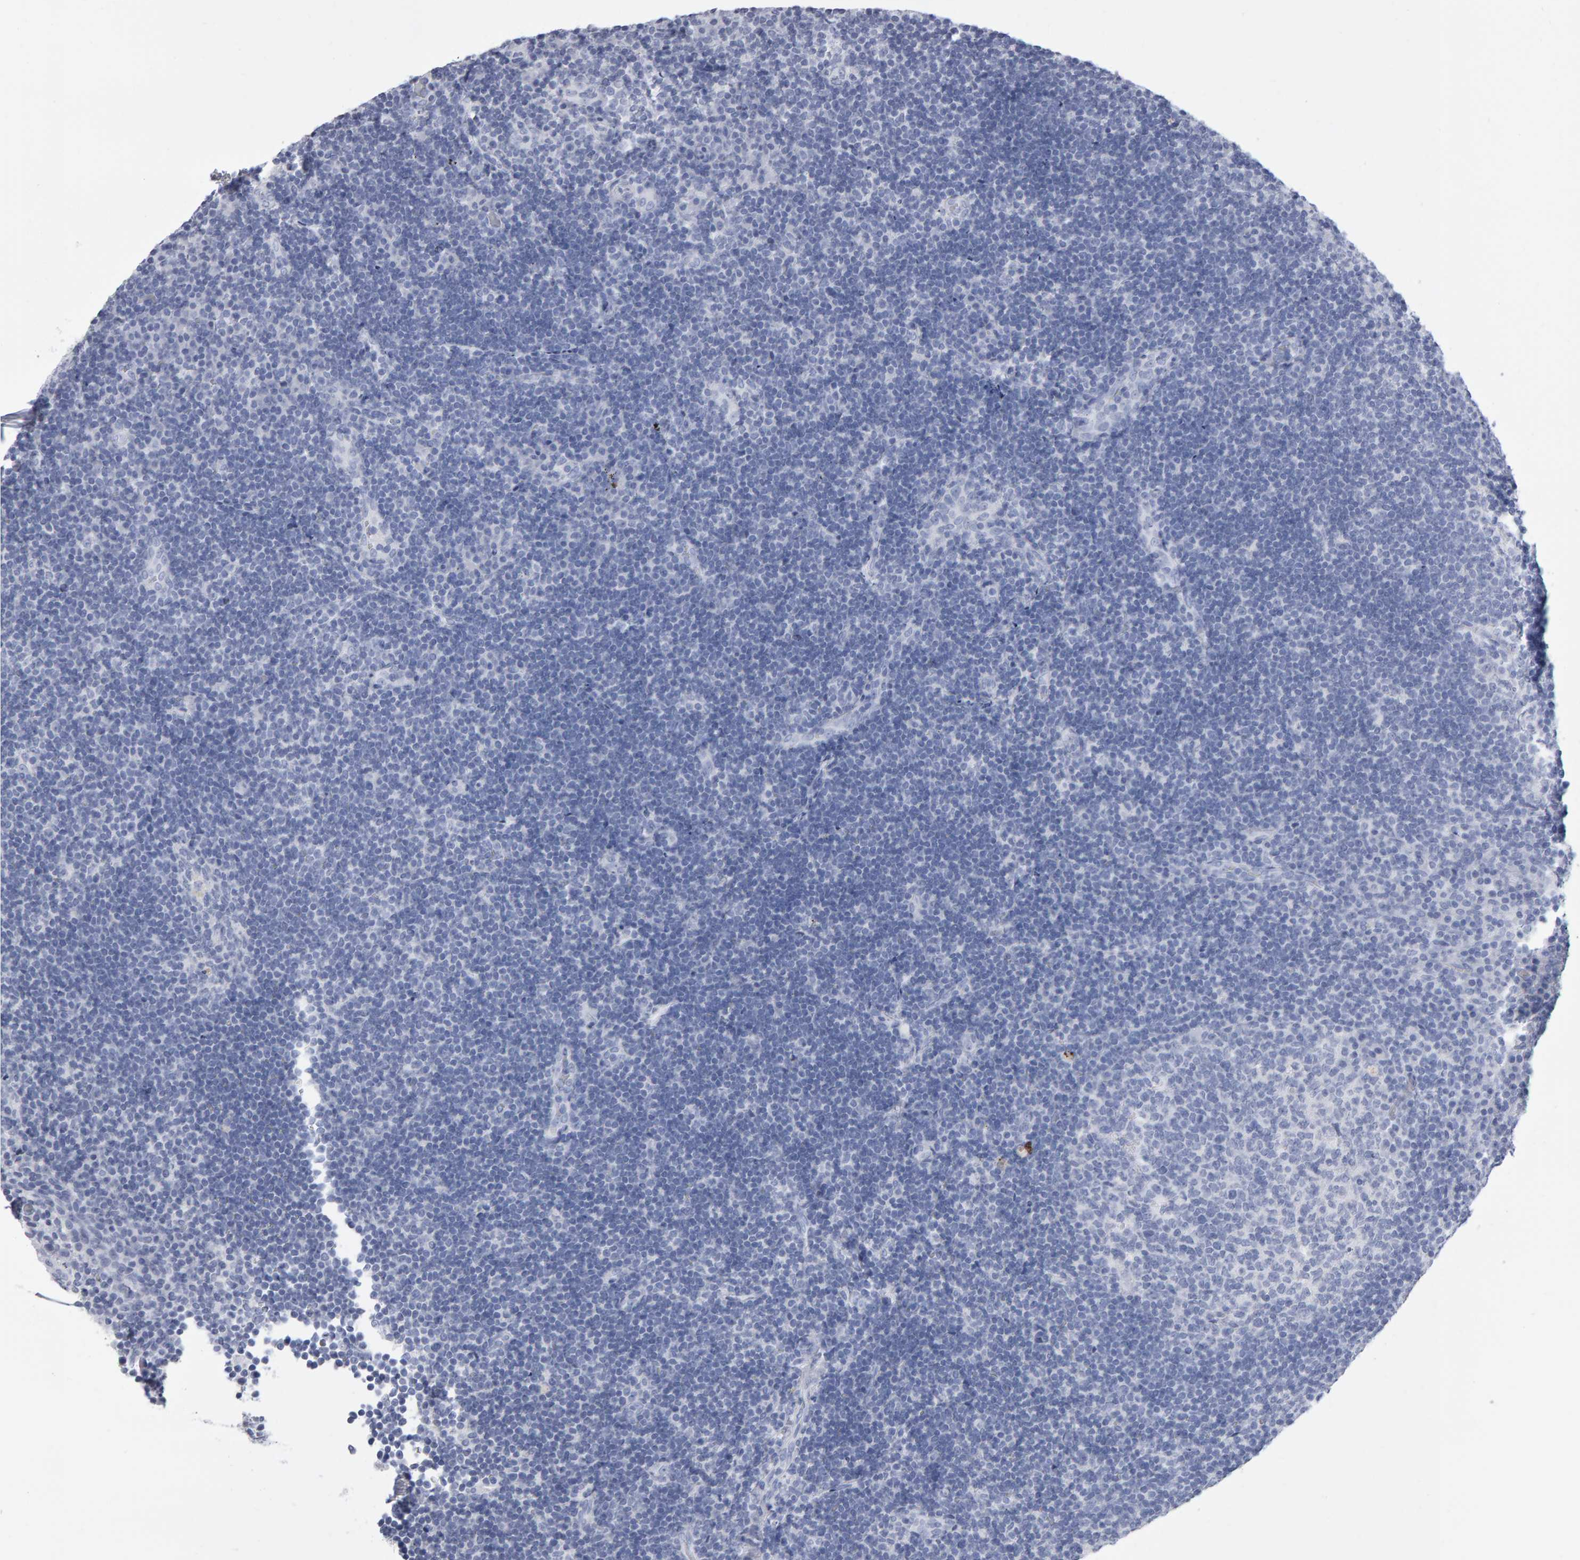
{"staining": {"intensity": "negative", "quantity": "none", "location": "none"}, "tissue": "lymphoma", "cell_type": "Tumor cells", "image_type": "cancer", "snomed": [{"axis": "morphology", "description": "Malignant lymphoma, non-Hodgkin's type, High grade"}, {"axis": "topography", "description": "Tonsil"}], "caption": "Immunohistochemistry image of human lymphoma stained for a protein (brown), which demonstrates no expression in tumor cells.", "gene": "NCDN", "patient": {"sex": "female", "age": 36}}